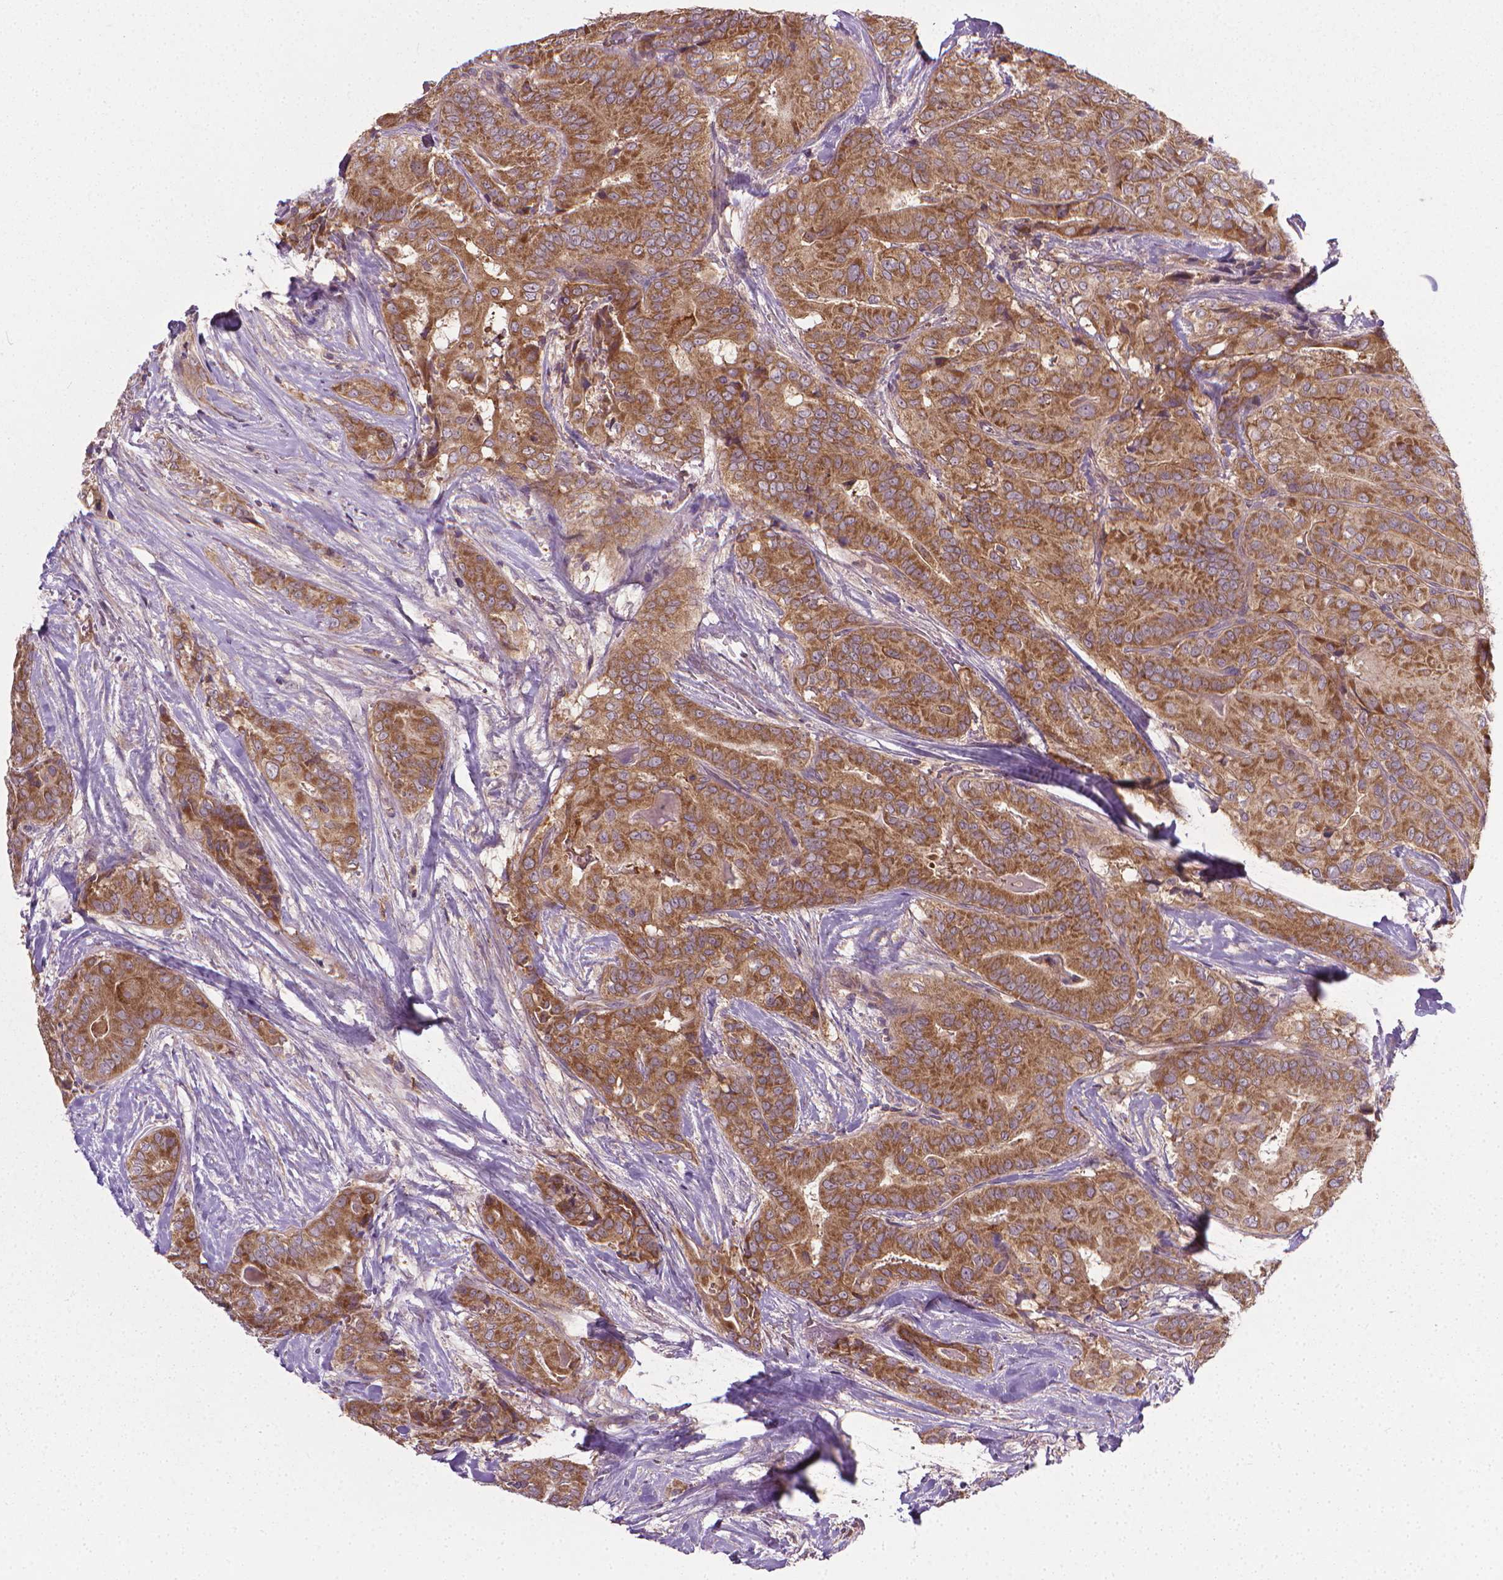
{"staining": {"intensity": "moderate", "quantity": ">75%", "location": "cytoplasmic/membranous"}, "tissue": "thyroid cancer", "cell_type": "Tumor cells", "image_type": "cancer", "snomed": [{"axis": "morphology", "description": "Papillary adenocarcinoma, NOS"}, {"axis": "topography", "description": "Thyroid gland"}], "caption": "This photomicrograph exhibits IHC staining of thyroid cancer, with medium moderate cytoplasmic/membranous positivity in approximately >75% of tumor cells.", "gene": "PRAG1", "patient": {"sex": "male", "age": 61}}